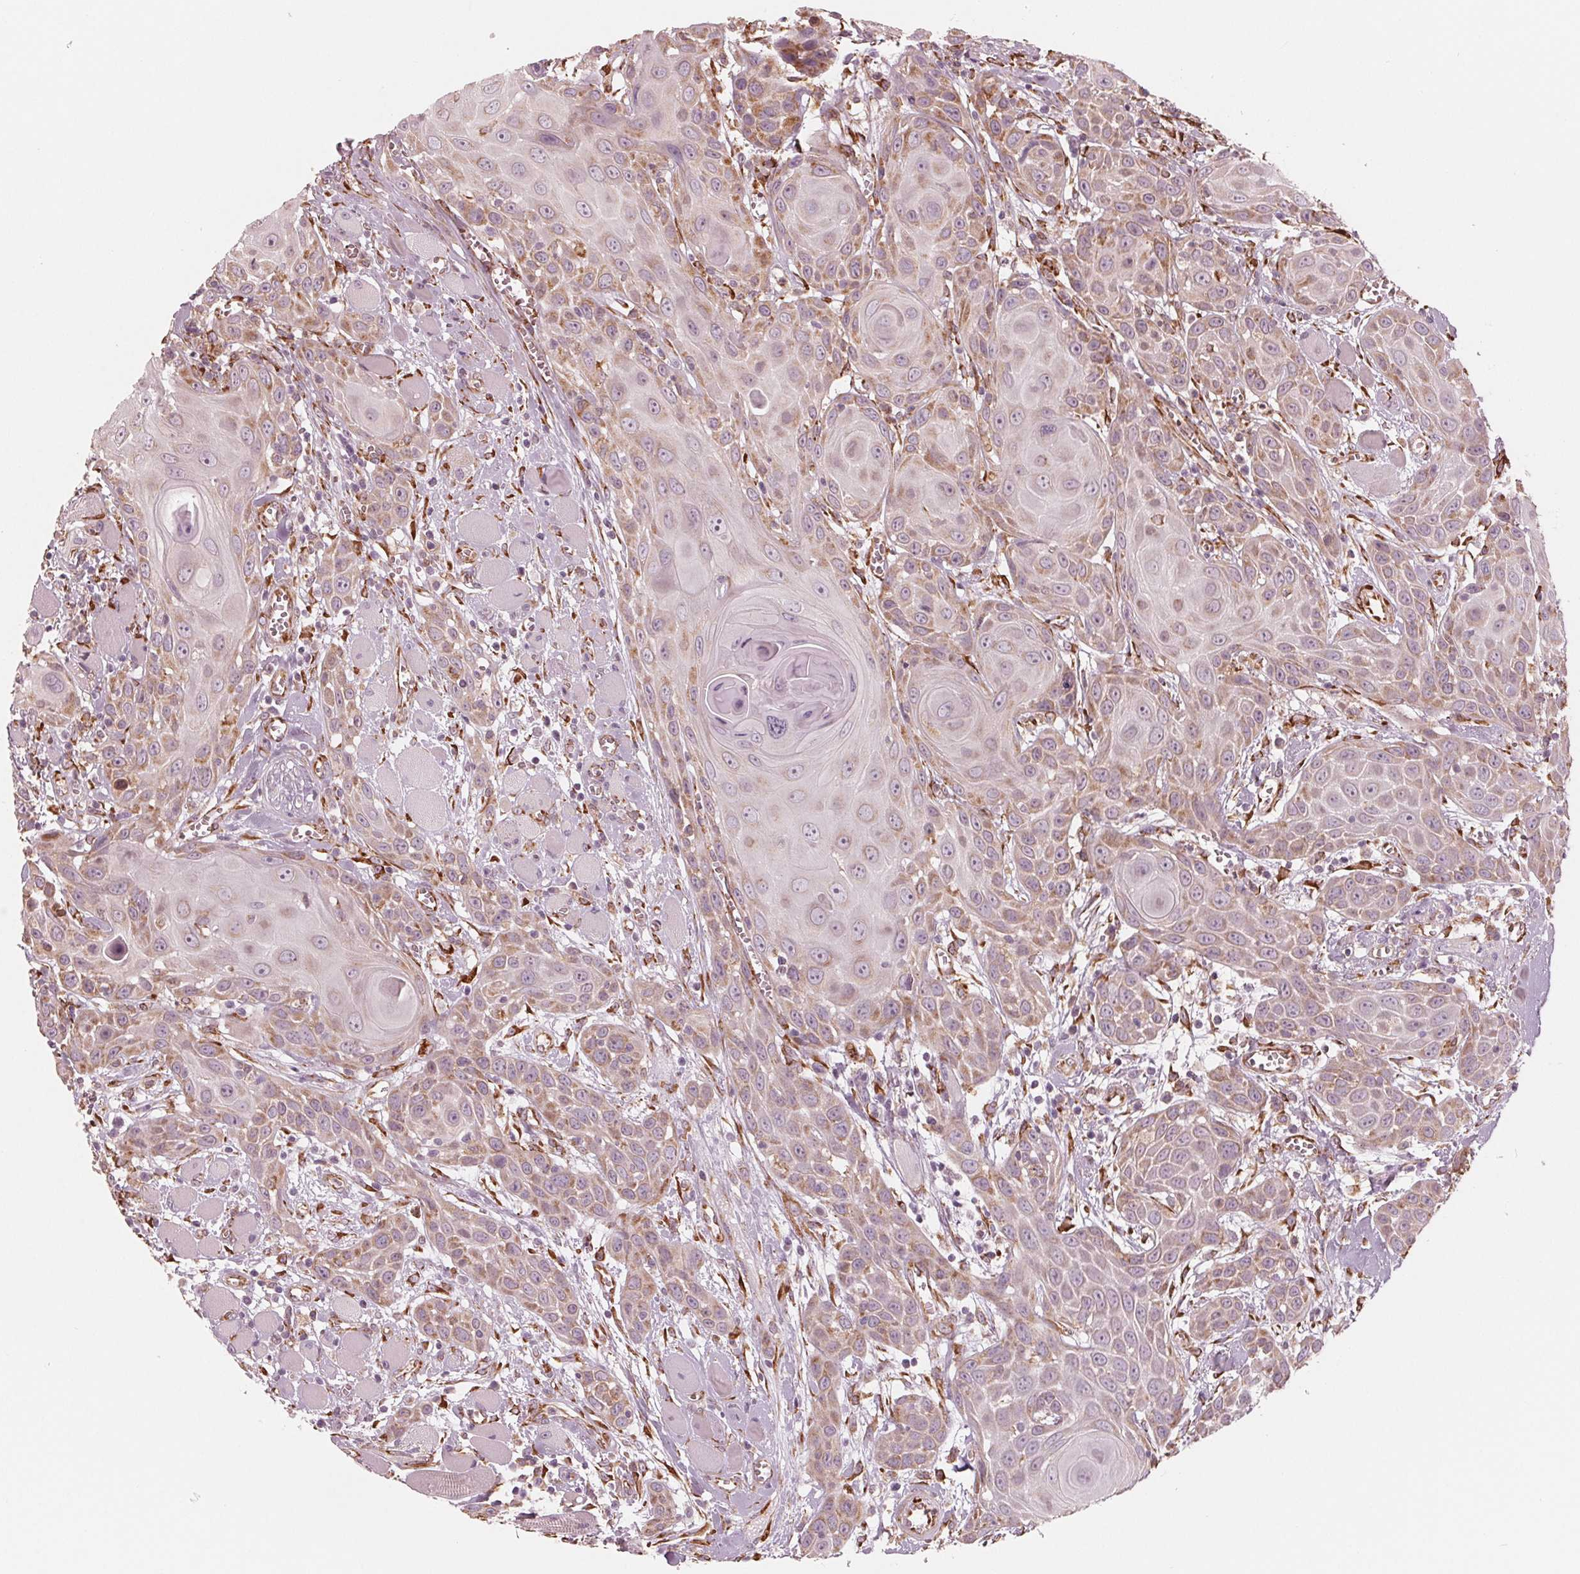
{"staining": {"intensity": "weak", "quantity": "25%-75%", "location": "cytoplasmic/membranous"}, "tissue": "head and neck cancer", "cell_type": "Tumor cells", "image_type": "cancer", "snomed": [{"axis": "morphology", "description": "Squamous cell carcinoma, NOS"}, {"axis": "topography", "description": "Head-Neck"}], "caption": "A histopathology image of human squamous cell carcinoma (head and neck) stained for a protein displays weak cytoplasmic/membranous brown staining in tumor cells. The staining was performed using DAB (3,3'-diaminobenzidine) to visualize the protein expression in brown, while the nuclei were stained in blue with hematoxylin (Magnification: 20x).", "gene": "IKBIP", "patient": {"sex": "female", "age": 80}}